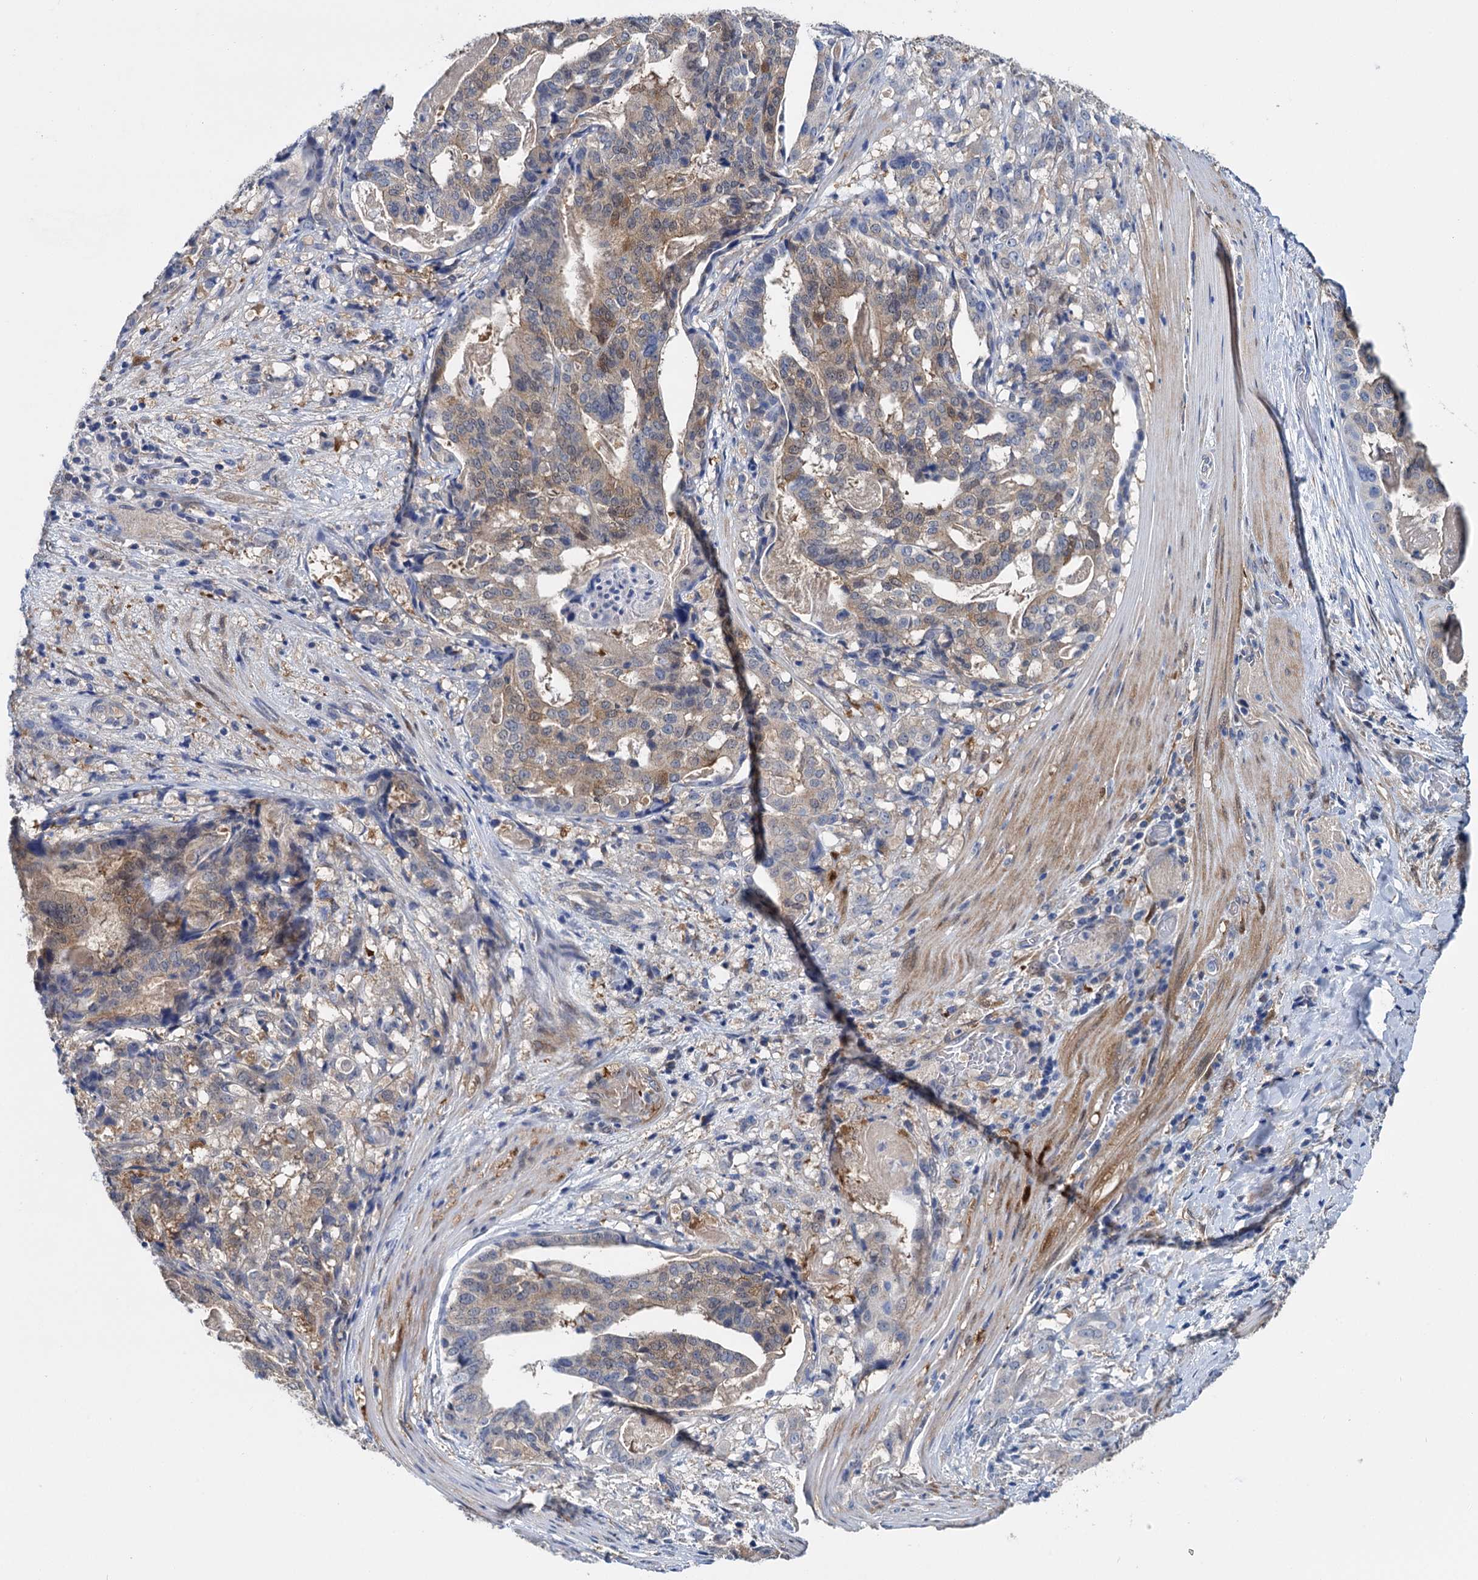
{"staining": {"intensity": "moderate", "quantity": "25%-75%", "location": "cytoplasmic/membranous"}, "tissue": "stomach cancer", "cell_type": "Tumor cells", "image_type": "cancer", "snomed": [{"axis": "morphology", "description": "Adenocarcinoma, NOS"}, {"axis": "topography", "description": "Stomach"}], "caption": "This is an image of immunohistochemistry staining of stomach cancer, which shows moderate expression in the cytoplasmic/membranous of tumor cells.", "gene": "GSTM3", "patient": {"sex": "male", "age": 48}}